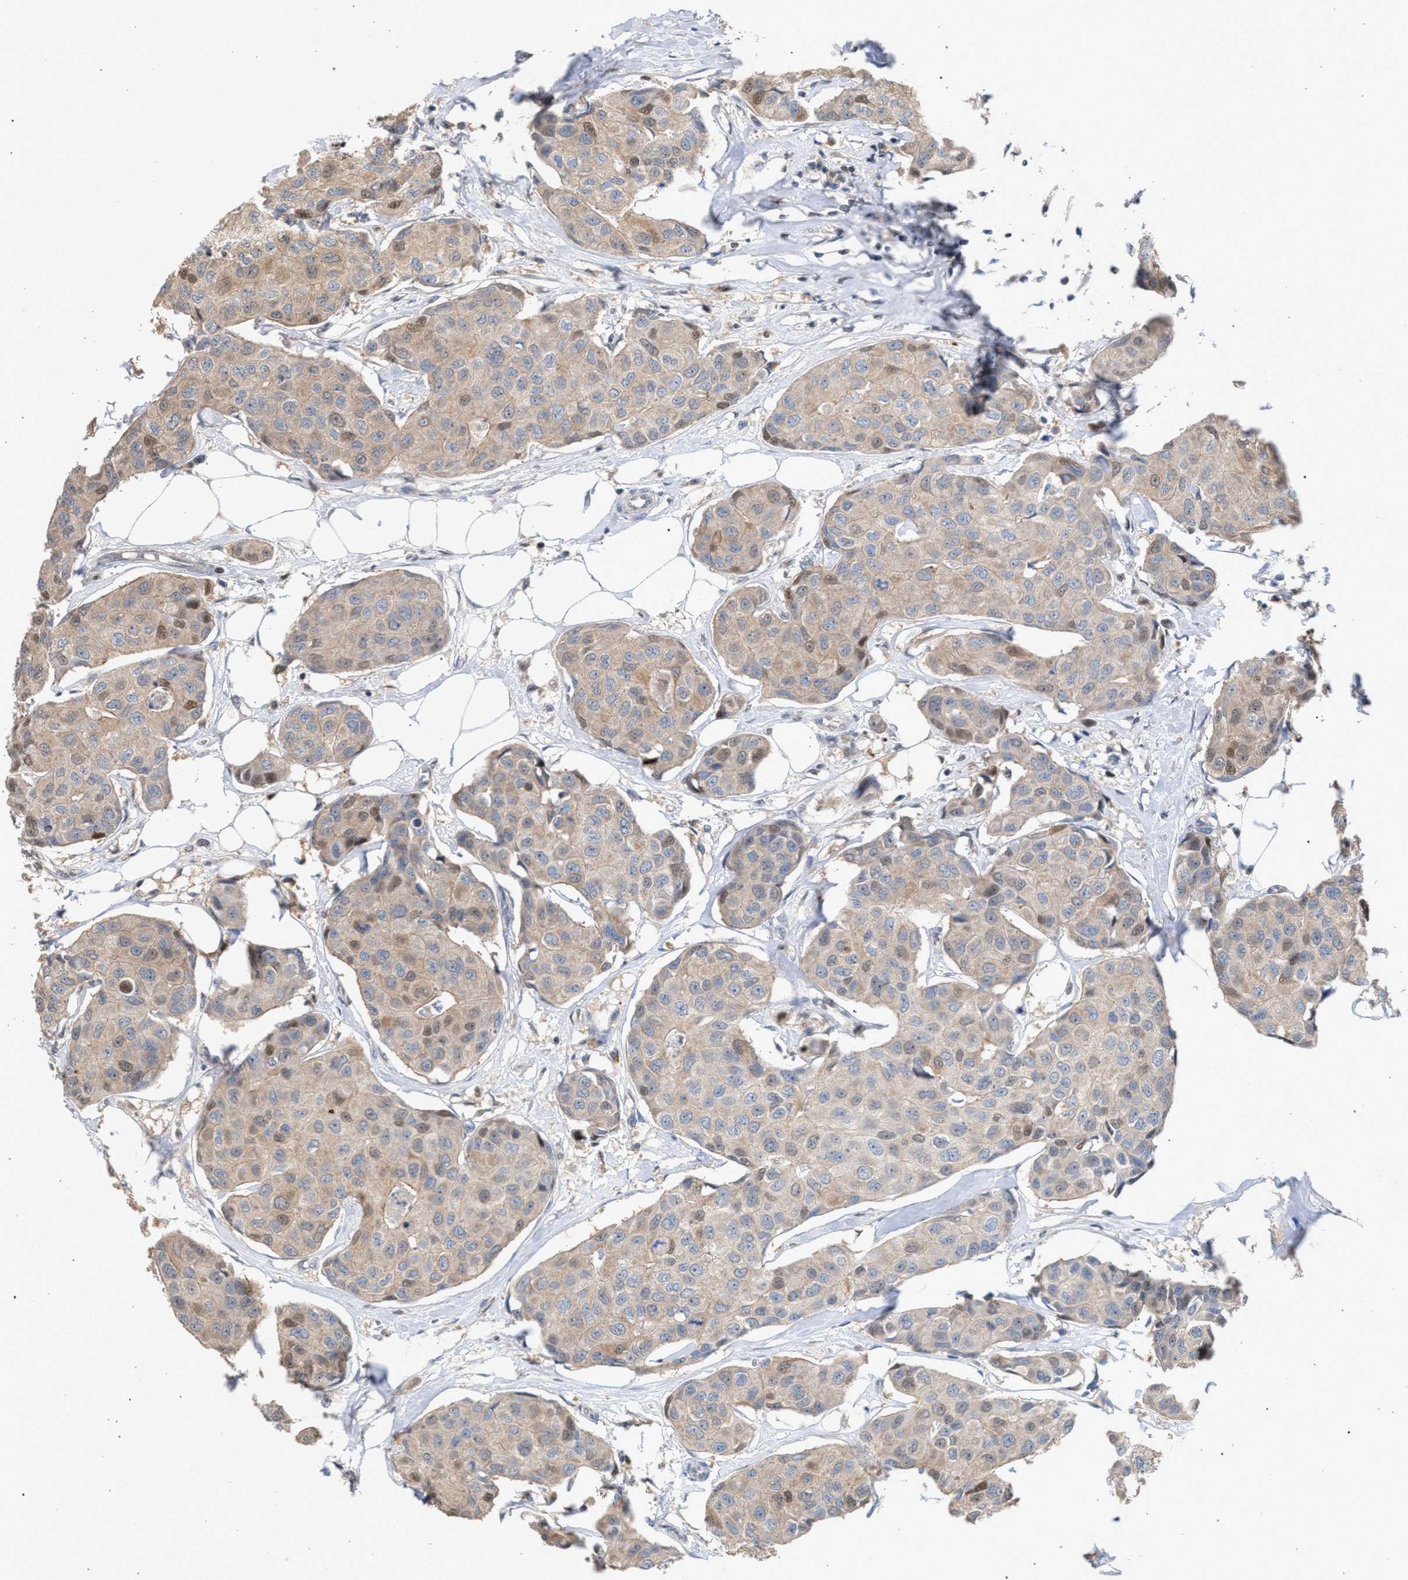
{"staining": {"intensity": "weak", "quantity": "25%-75%", "location": "cytoplasmic/membranous,nuclear"}, "tissue": "breast cancer", "cell_type": "Tumor cells", "image_type": "cancer", "snomed": [{"axis": "morphology", "description": "Duct carcinoma"}, {"axis": "topography", "description": "Breast"}], "caption": "Breast cancer (invasive ductal carcinoma) was stained to show a protein in brown. There is low levels of weak cytoplasmic/membranous and nuclear staining in approximately 25%-75% of tumor cells.", "gene": "TECPR1", "patient": {"sex": "female", "age": 80}}